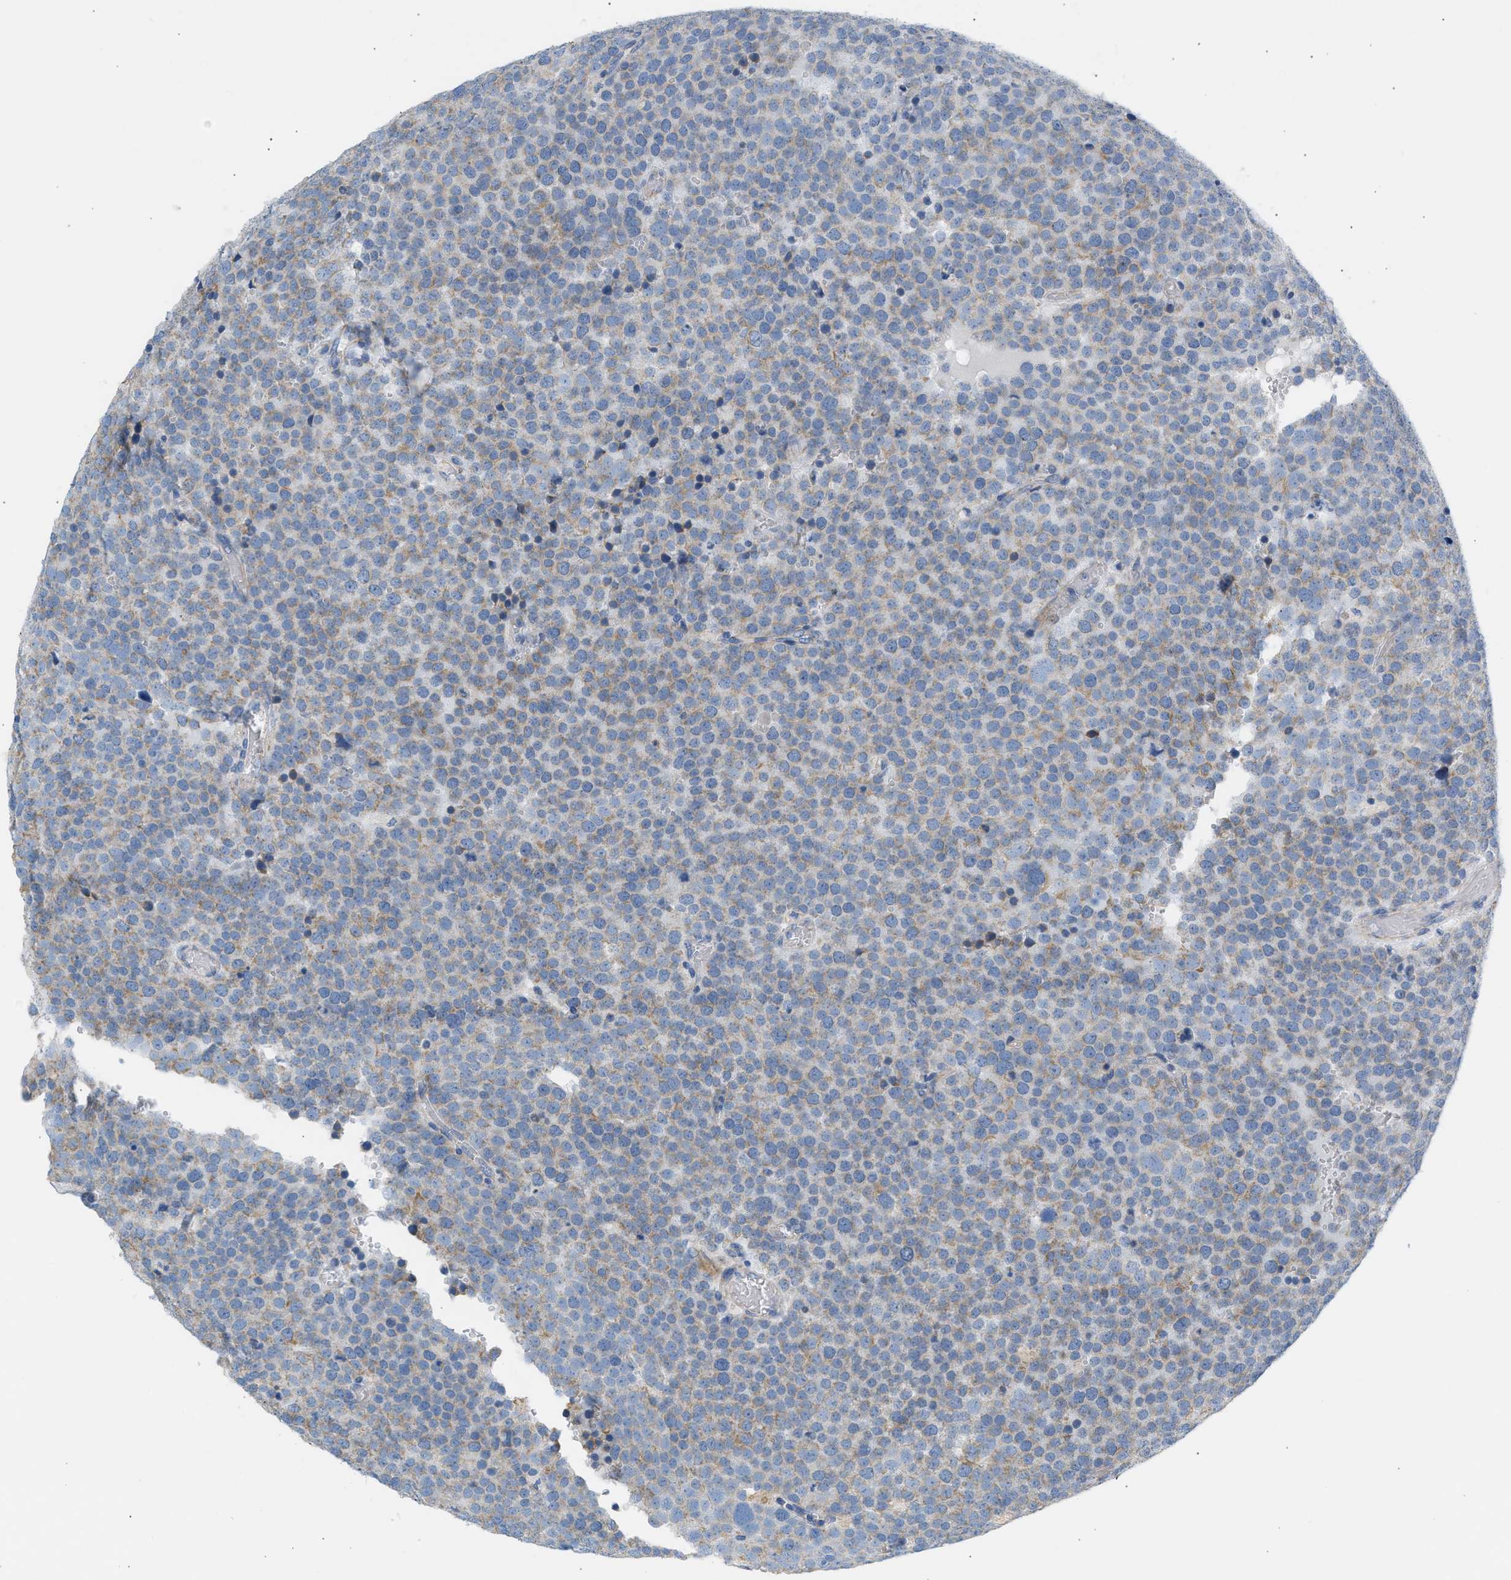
{"staining": {"intensity": "moderate", "quantity": ">75%", "location": "cytoplasmic/membranous"}, "tissue": "testis cancer", "cell_type": "Tumor cells", "image_type": "cancer", "snomed": [{"axis": "morphology", "description": "Normal tissue, NOS"}, {"axis": "morphology", "description": "Seminoma, NOS"}, {"axis": "topography", "description": "Testis"}], "caption": "Immunohistochemical staining of testis cancer demonstrates medium levels of moderate cytoplasmic/membranous protein staining in approximately >75% of tumor cells.", "gene": "NDUFS8", "patient": {"sex": "male", "age": 71}}